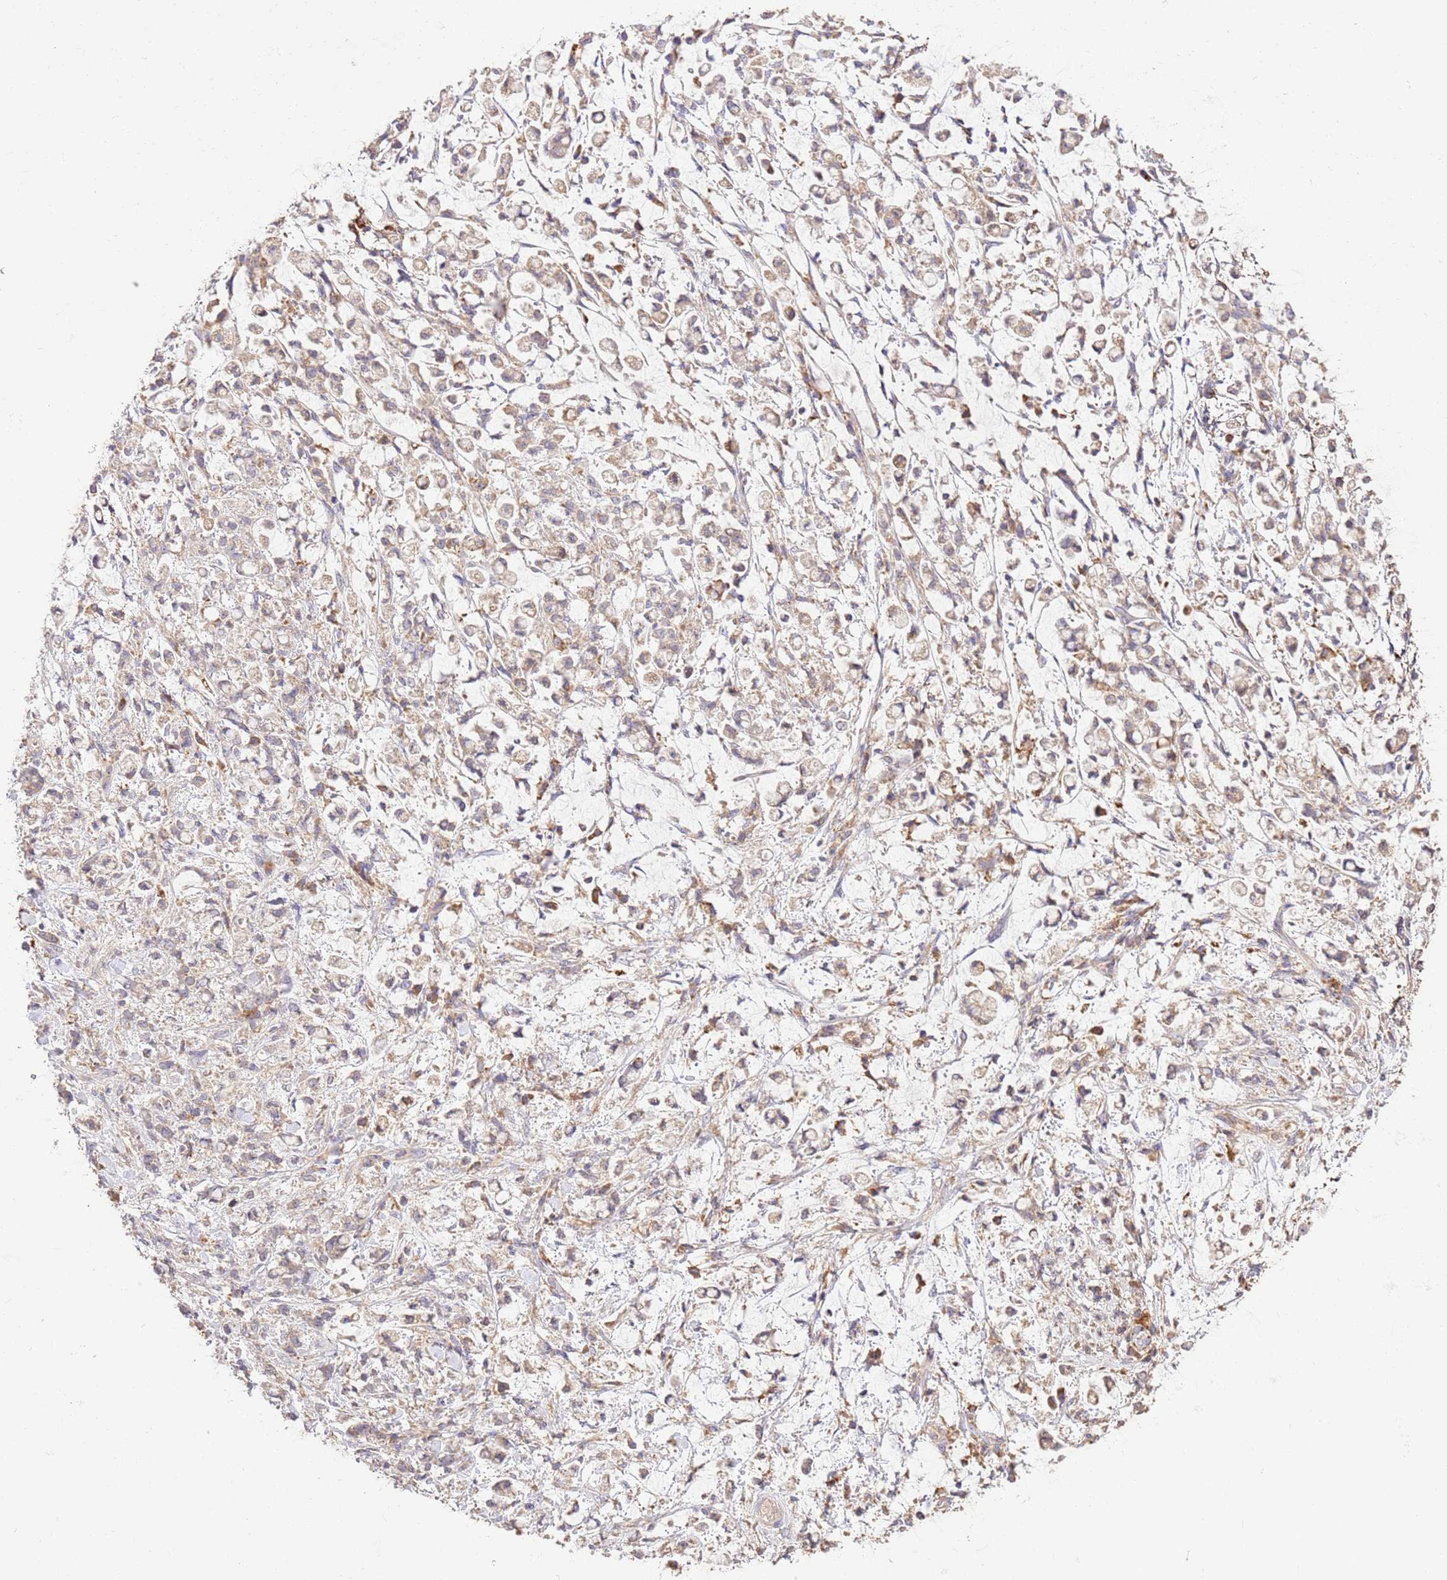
{"staining": {"intensity": "weak", "quantity": "25%-75%", "location": "cytoplasmic/membranous"}, "tissue": "stomach cancer", "cell_type": "Tumor cells", "image_type": "cancer", "snomed": [{"axis": "morphology", "description": "Adenocarcinoma, NOS"}, {"axis": "topography", "description": "Stomach"}], "caption": "Immunohistochemical staining of human stomach cancer (adenocarcinoma) reveals weak cytoplasmic/membranous protein staining in approximately 25%-75% of tumor cells.", "gene": "LRRC28", "patient": {"sex": "female", "age": 60}}